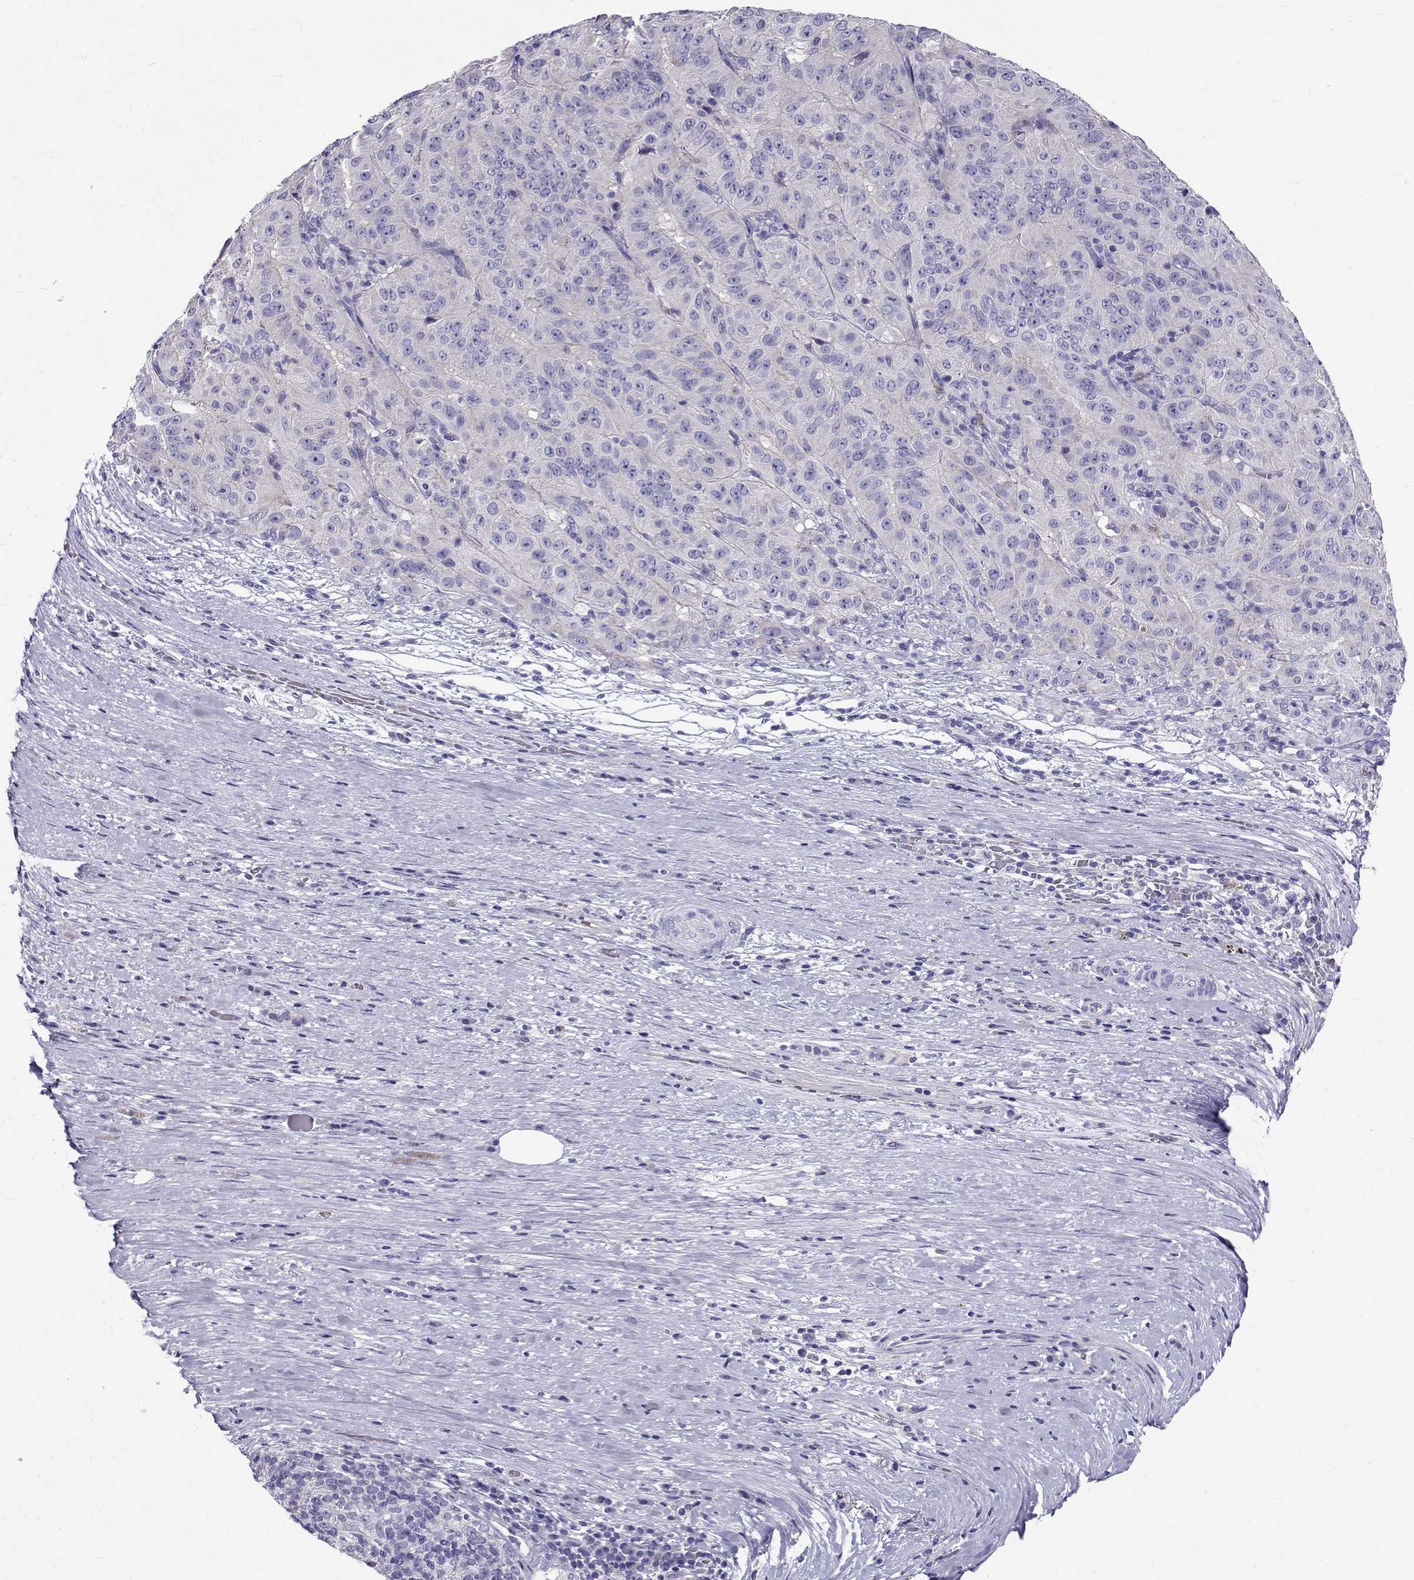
{"staining": {"intensity": "negative", "quantity": "none", "location": "none"}, "tissue": "pancreatic cancer", "cell_type": "Tumor cells", "image_type": "cancer", "snomed": [{"axis": "morphology", "description": "Adenocarcinoma, NOS"}, {"axis": "topography", "description": "Pancreas"}], "caption": "IHC of pancreatic cancer shows no staining in tumor cells.", "gene": "IGSF1", "patient": {"sex": "male", "age": 63}}